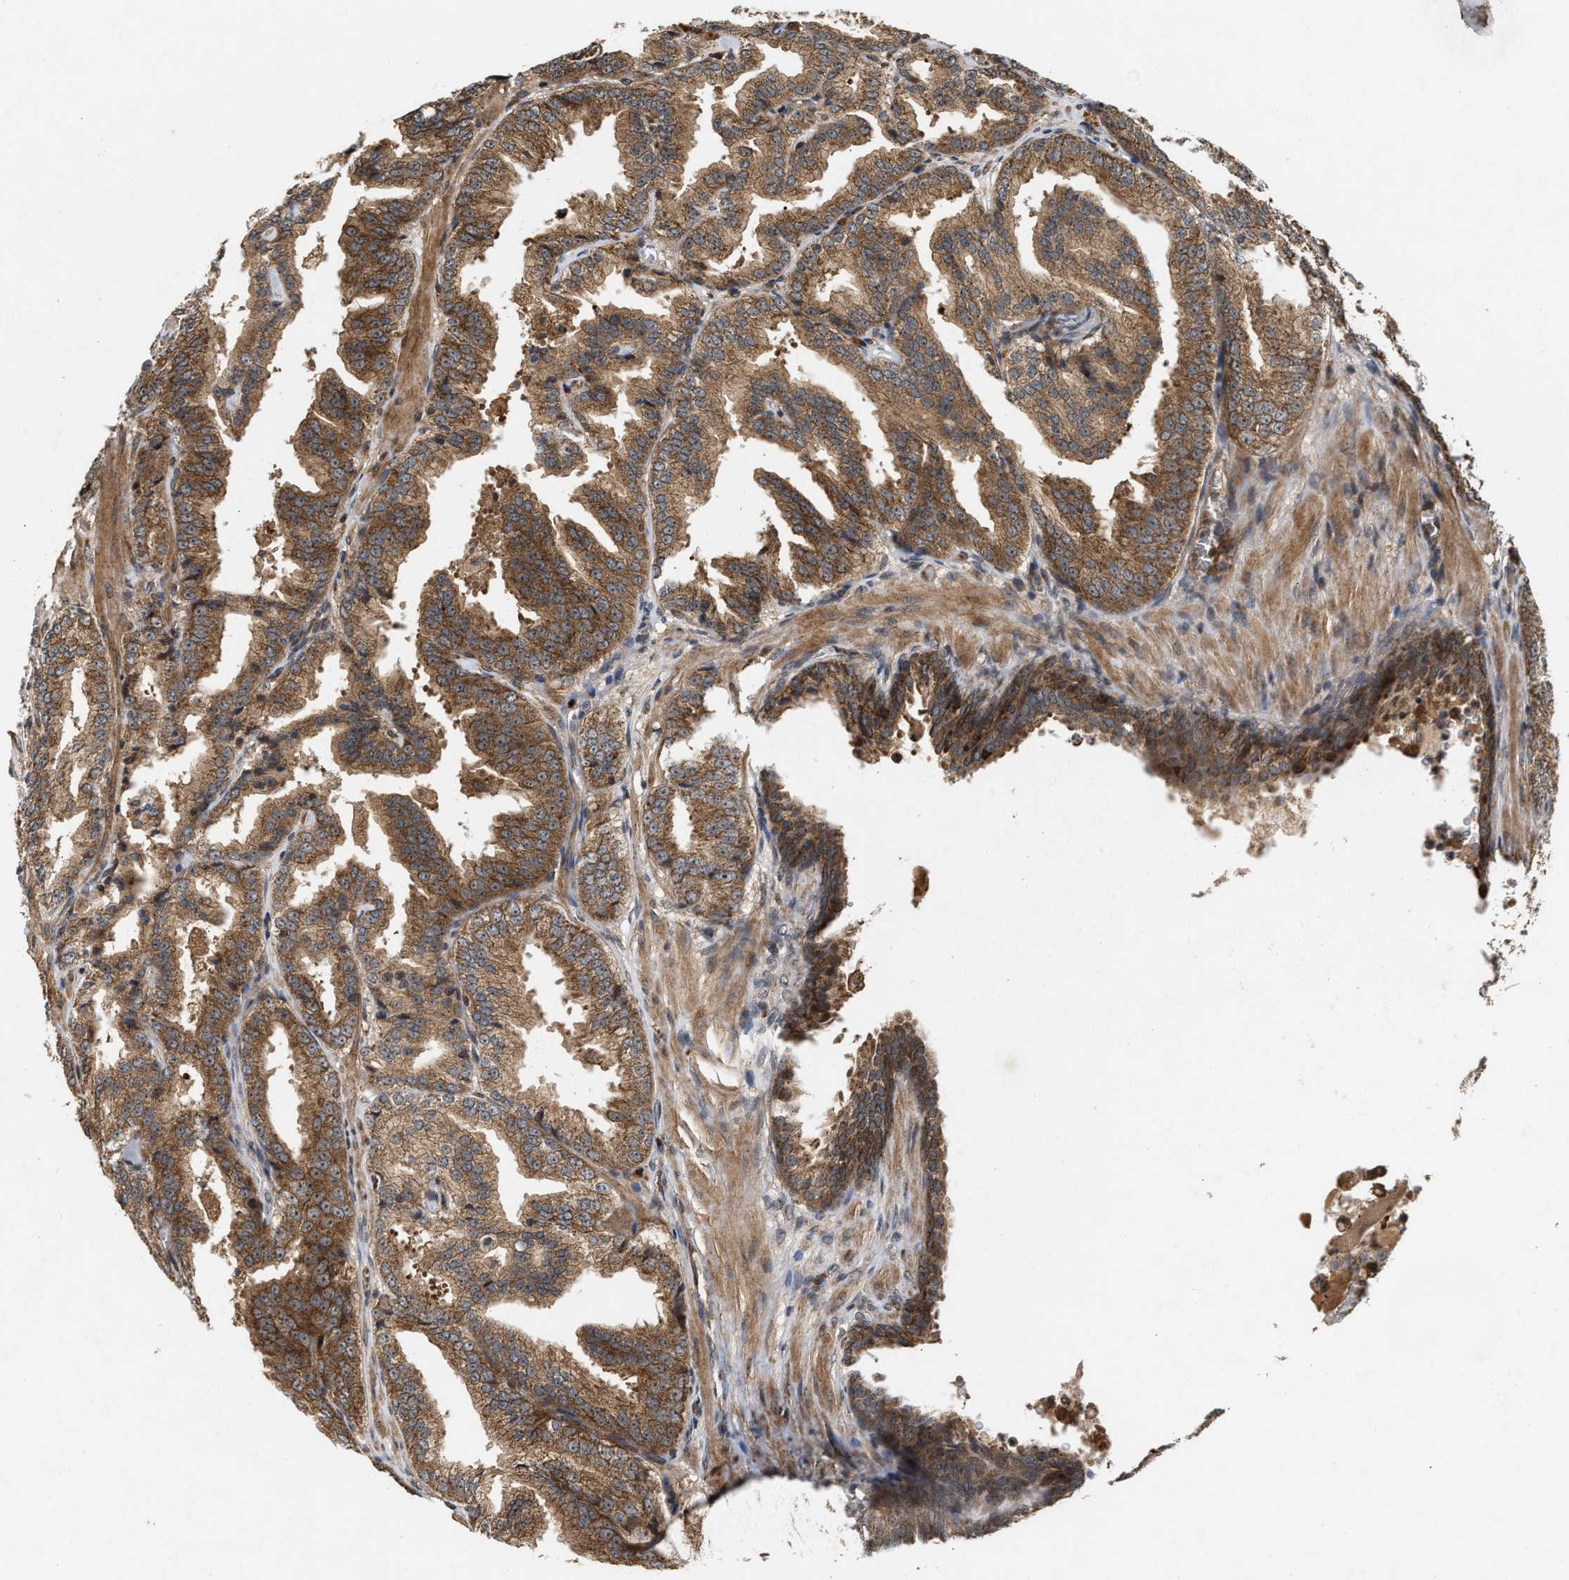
{"staining": {"intensity": "moderate", "quantity": ">75%", "location": "cytoplasmic/membranous"}, "tissue": "prostate cancer", "cell_type": "Tumor cells", "image_type": "cancer", "snomed": [{"axis": "morphology", "description": "Adenocarcinoma, High grade"}, {"axis": "topography", "description": "Prostate"}], "caption": "High-magnification brightfield microscopy of prostate cancer (high-grade adenocarcinoma) stained with DAB (brown) and counterstained with hematoxylin (blue). tumor cells exhibit moderate cytoplasmic/membranous expression is seen in about>75% of cells.", "gene": "CFLAR", "patient": {"sex": "male", "age": 61}}